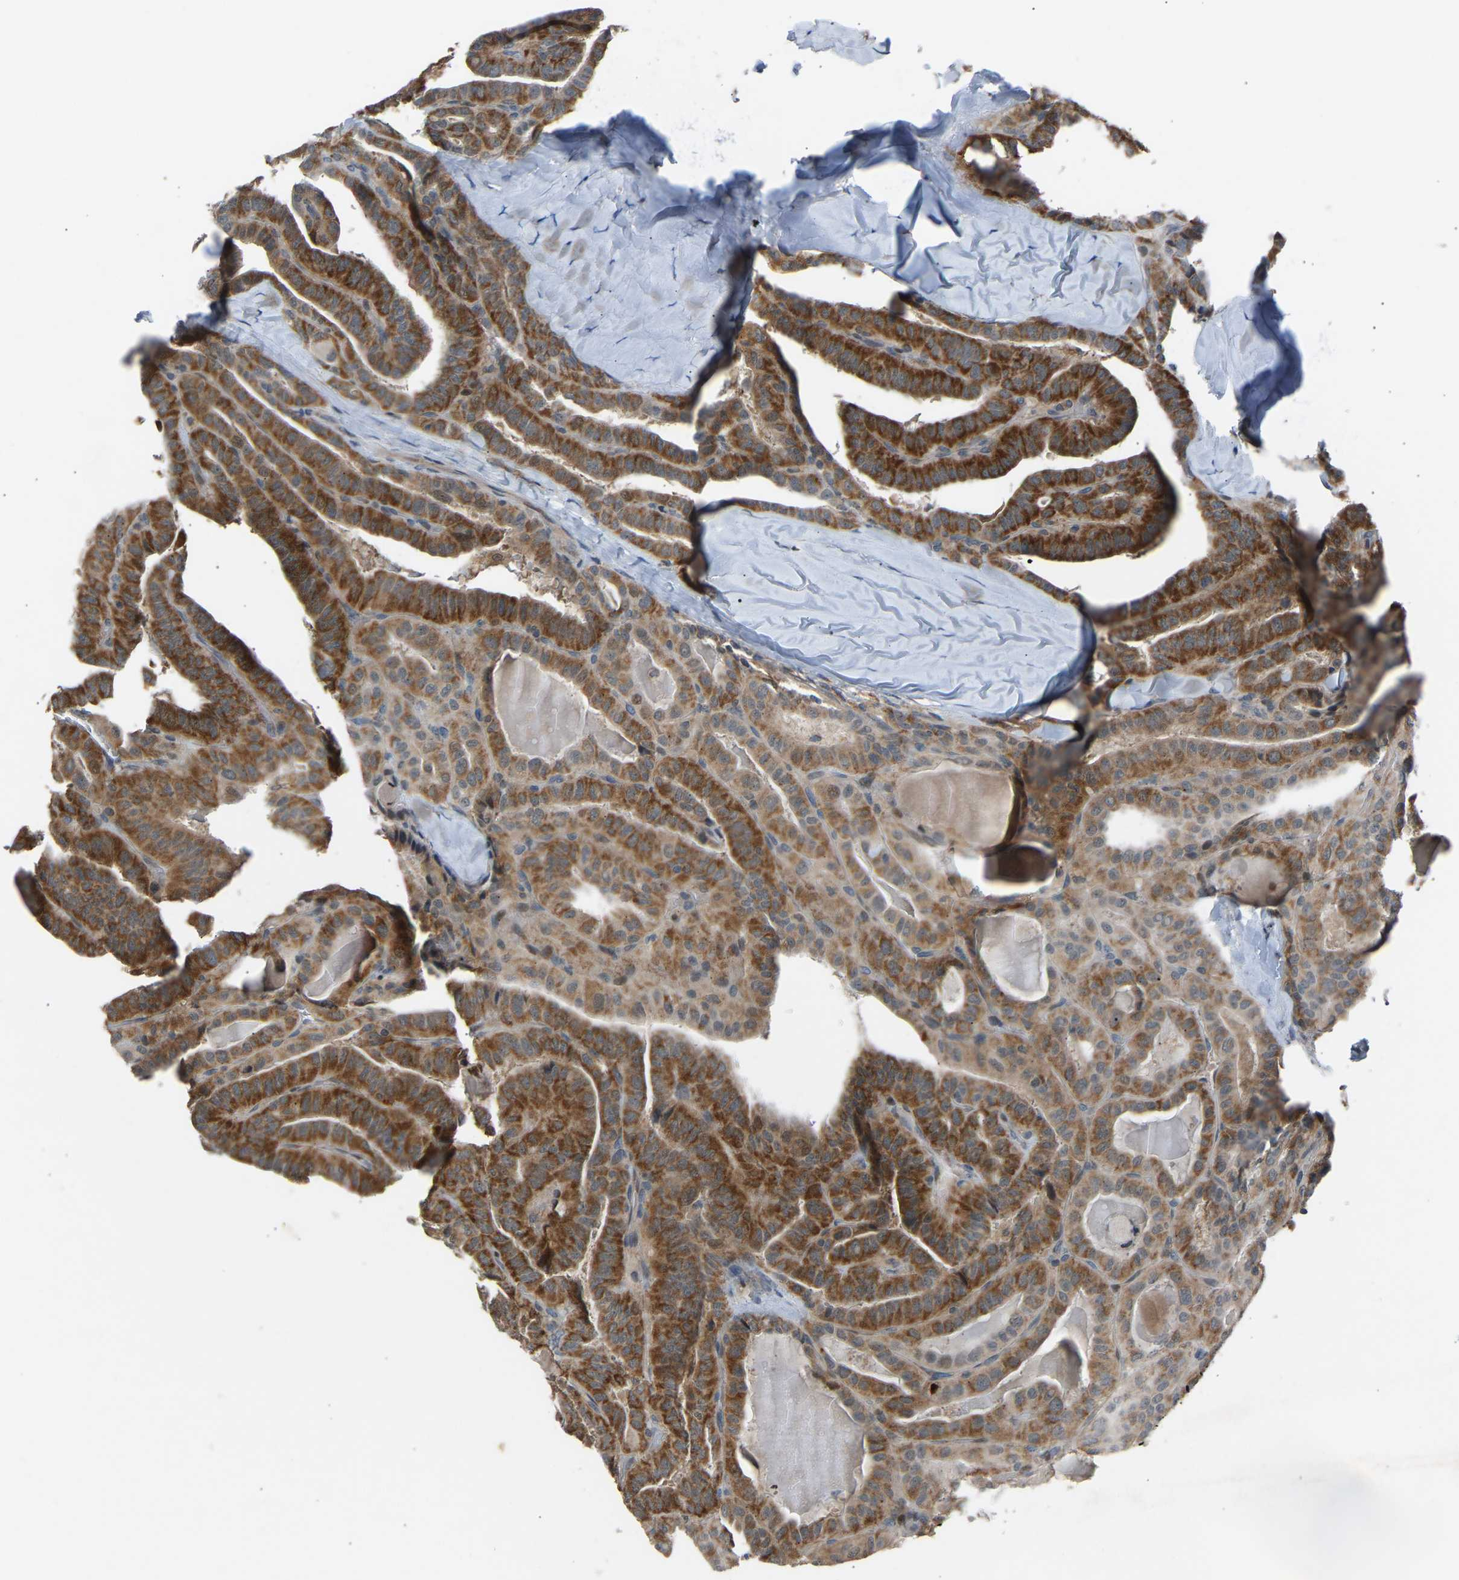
{"staining": {"intensity": "strong", "quantity": ">75%", "location": "cytoplasmic/membranous"}, "tissue": "thyroid cancer", "cell_type": "Tumor cells", "image_type": "cancer", "snomed": [{"axis": "morphology", "description": "Papillary adenocarcinoma, NOS"}, {"axis": "topography", "description": "Thyroid gland"}], "caption": "Protein expression analysis of human papillary adenocarcinoma (thyroid) reveals strong cytoplasmic/membranous staining in about >75% of tumor cells. (brown staining indicates protein expression, while blue staining denotes nuclei).", "gene": "SLIRP", "patient": {"sex": "male", "age": 77}}